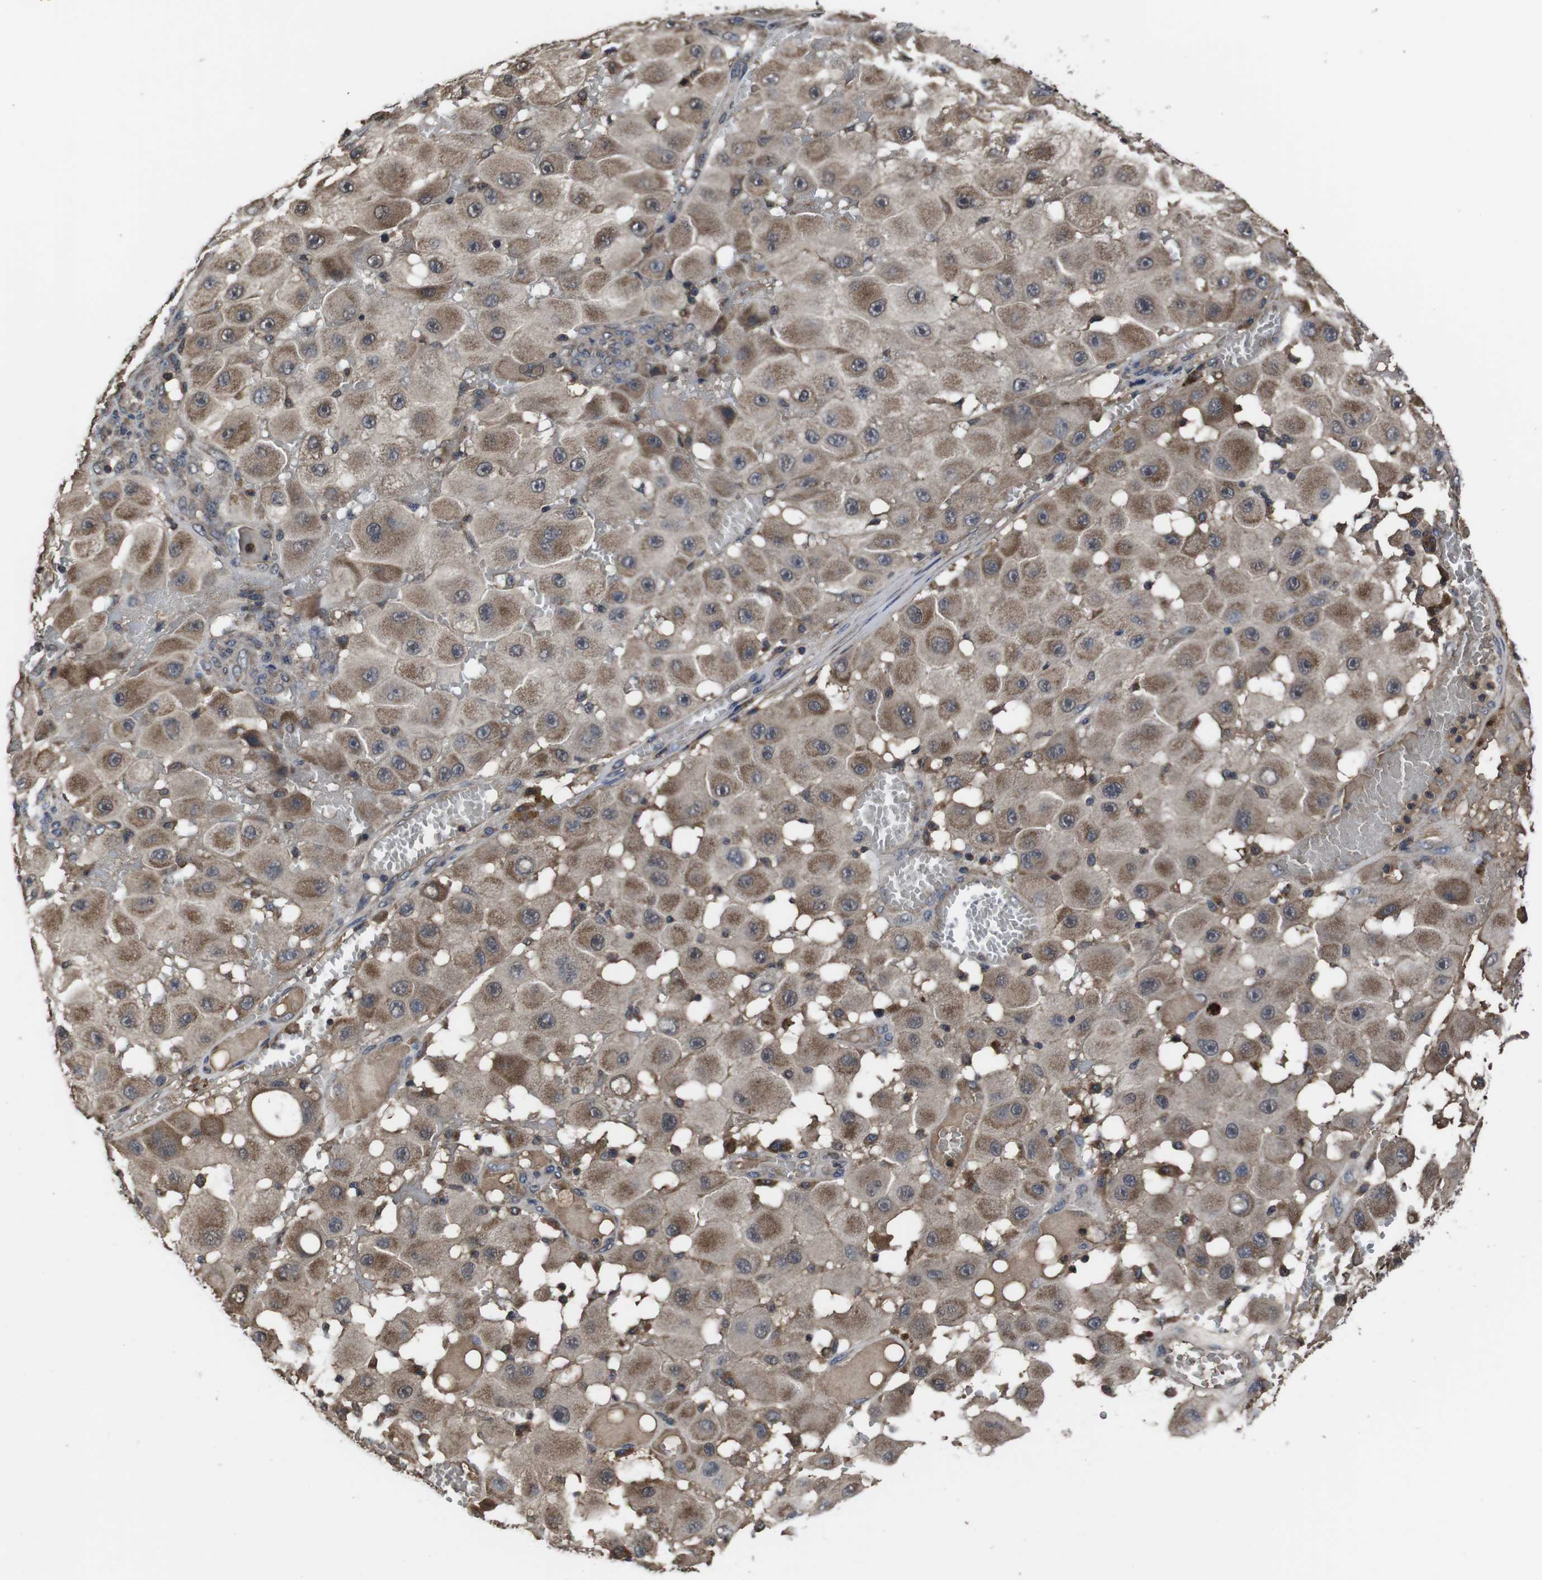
{"staining": {"intensity": "moderate", "quantity": ">75%", "location": "cytoplasmic/membranous"}, "tissue": "melanoma", "cell_type": "Tumor cells", "image_type": "cancer", "snomed": [{"axis": "morphology", "description": "Malignant melanoma, NOS"}, {"axis": "topography", "description": "Skin"}], "caption": "IHC (DAB) staining of human melanoma displays moderate cytoplasmic/membranous protein staining in about >75% of tumor cells. (brown staining indicates protein expression, while blue staining denotes nuclei).", "gene": "CXCL11", "patient": {"sex": "female", "age": 81}}